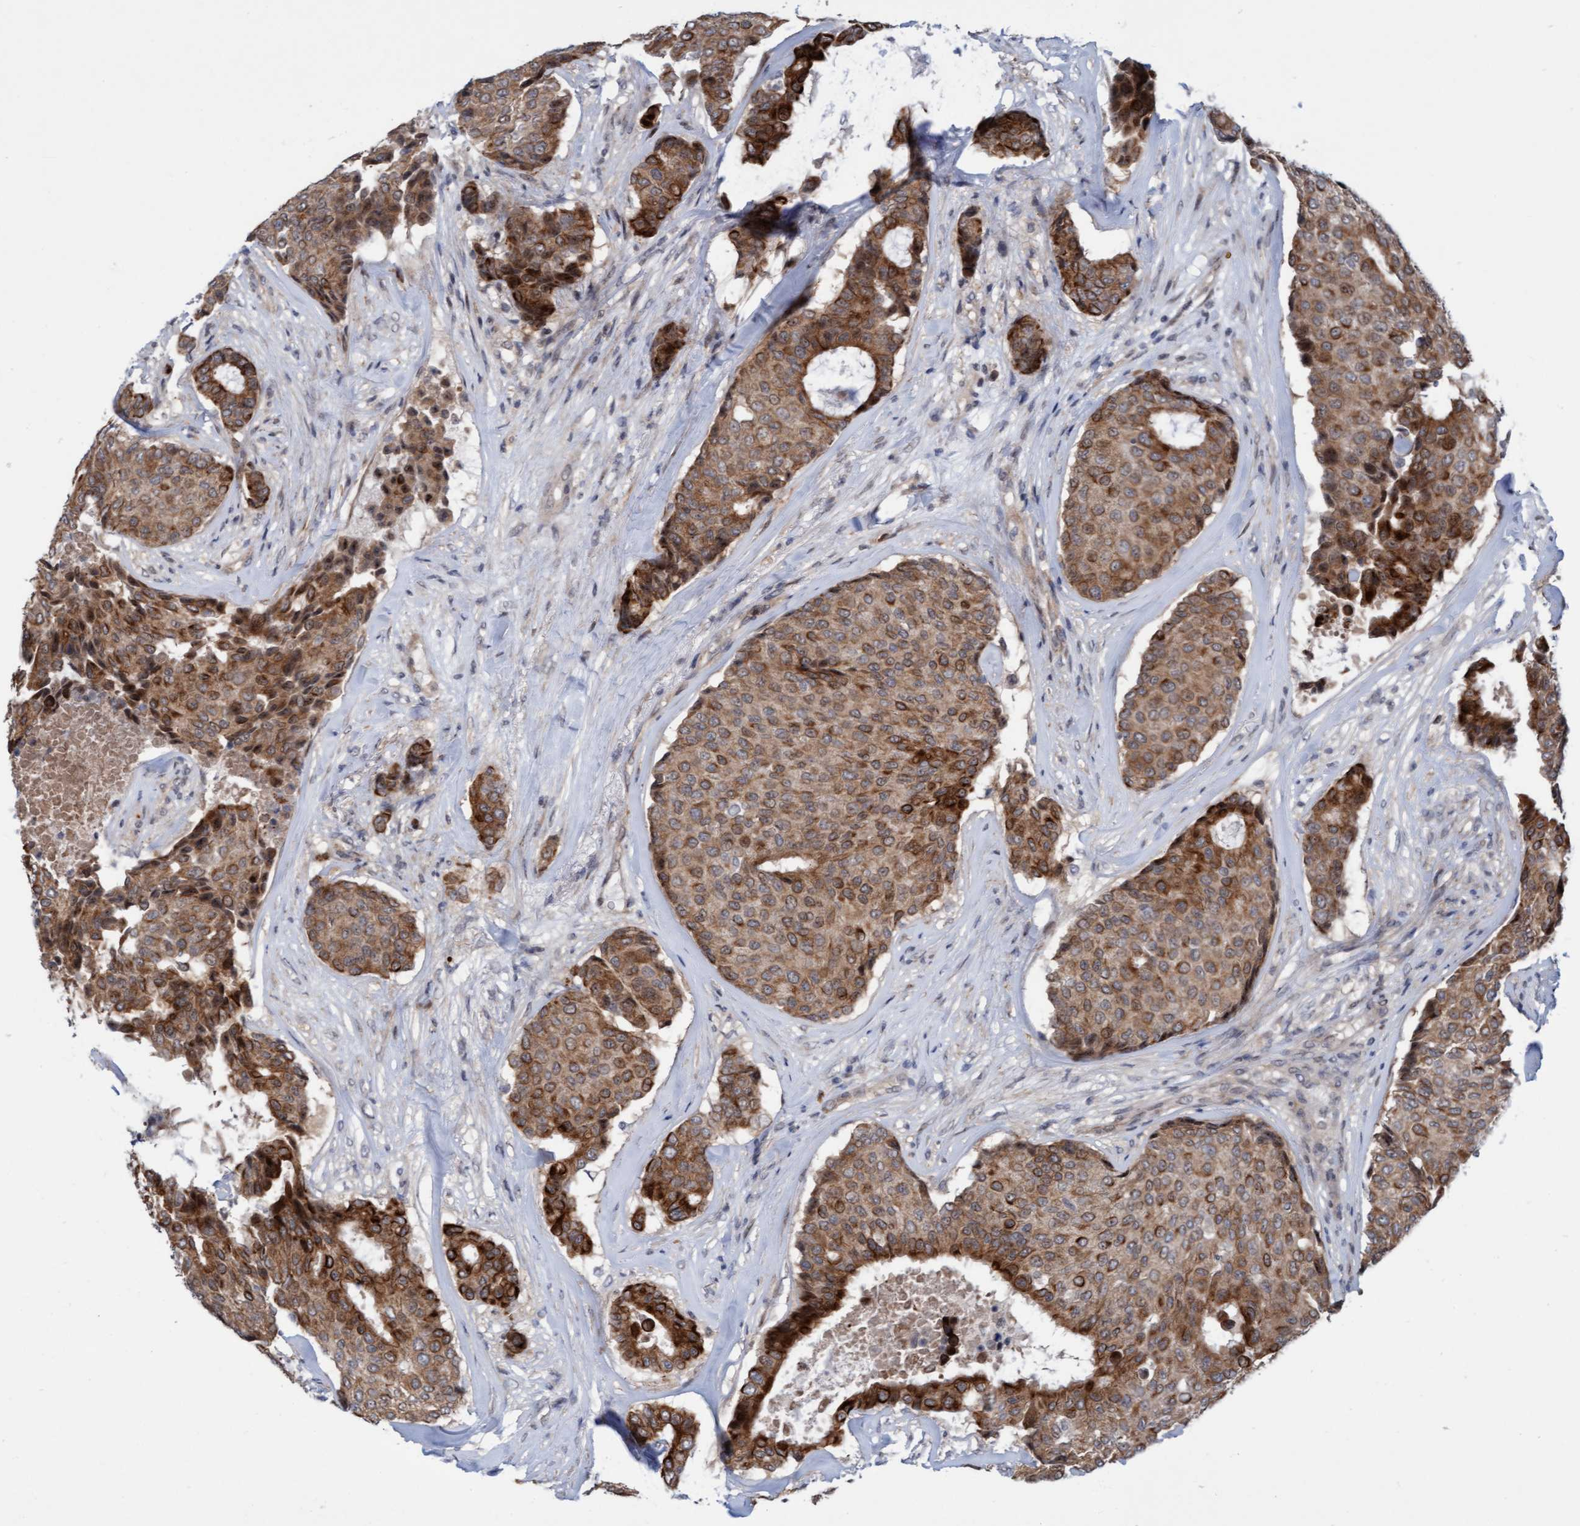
{"staining": {"intensity": "moderate", "quantity": ">75%", "location": "cytoplasmic/membranous"}, "tissue": "breast cancer", "cell_type": "Tumor cells", "image_type": "cancer", "snomed": [{"axis": "morphology", "description": "Duct carcinoma"}, {"axis": "topography", "description": "Breast"}], "caption": "Tumor cells reveal moderate cytoplasmic/membranous staining in about >75% of cells in breast cancer (infiltrating ductal carcinoma). (DAB IHC with brightfield microscopy, high magnification).", "gene": "RAP1GAP2", "patient": {"sex": "female", "age": 75}}